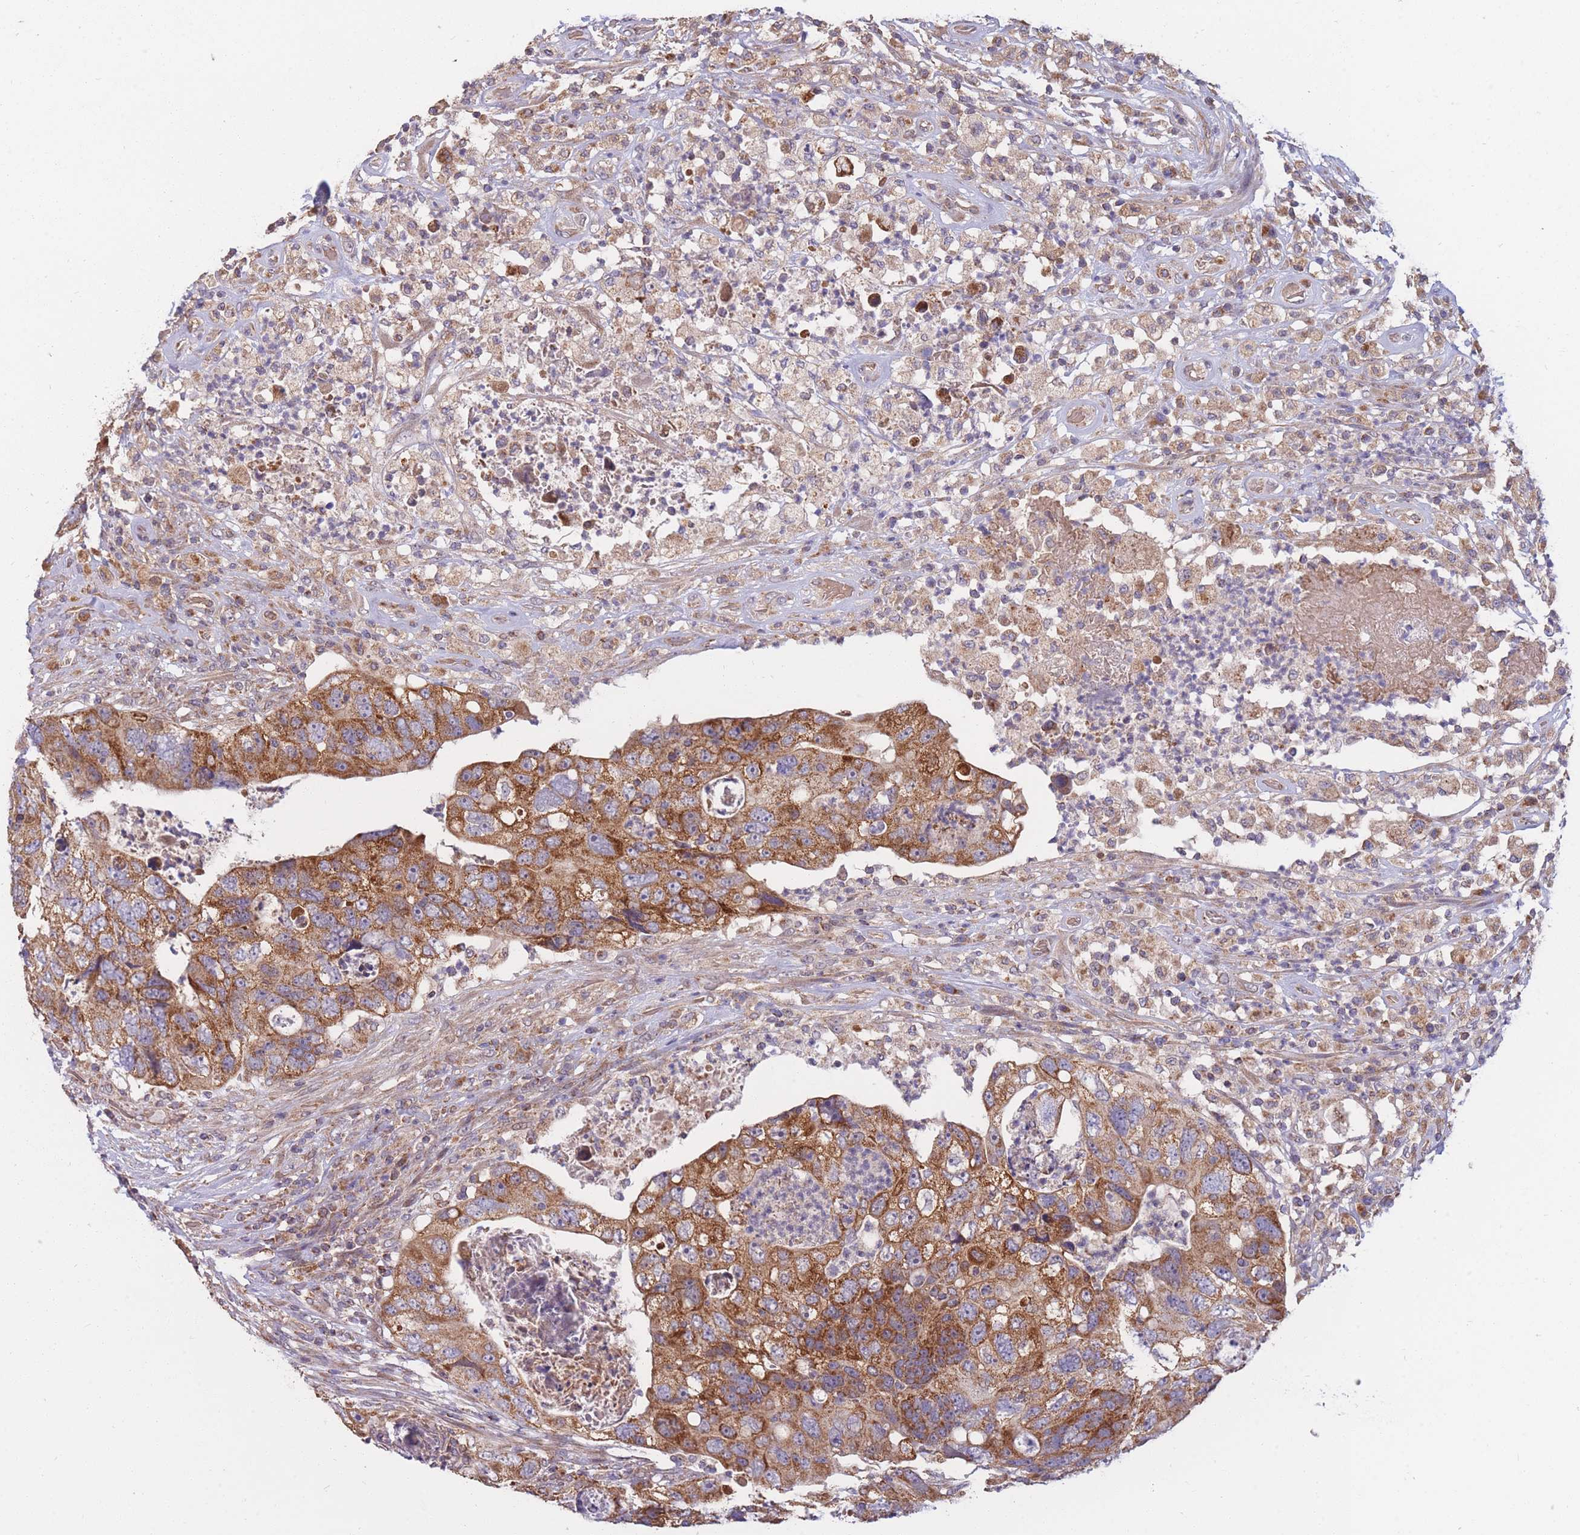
{"staining": {"intensity": "strong", "quantity": ">75%", "location": "cytoplasmic/membranous"}, "tissue": "colorectal cancer", "cell_type": "Tumor cells", "image_type": "cancer", "snomed": [{"axis": "morphology", "description": "Adenocarcinoma, NOS"}, {"axis": "topography", "description": "Rectum"}], "caption": "An immunohistochemistry (IHC) image of tumor tissue is shown. Protein staining in brown shows strong cytoplasmic/membranous positivity in adenocarcinoma (colorectal) within tumor cells.", "gene": "PTPMT1", "patient": {"sex": "male", "age": 59}}